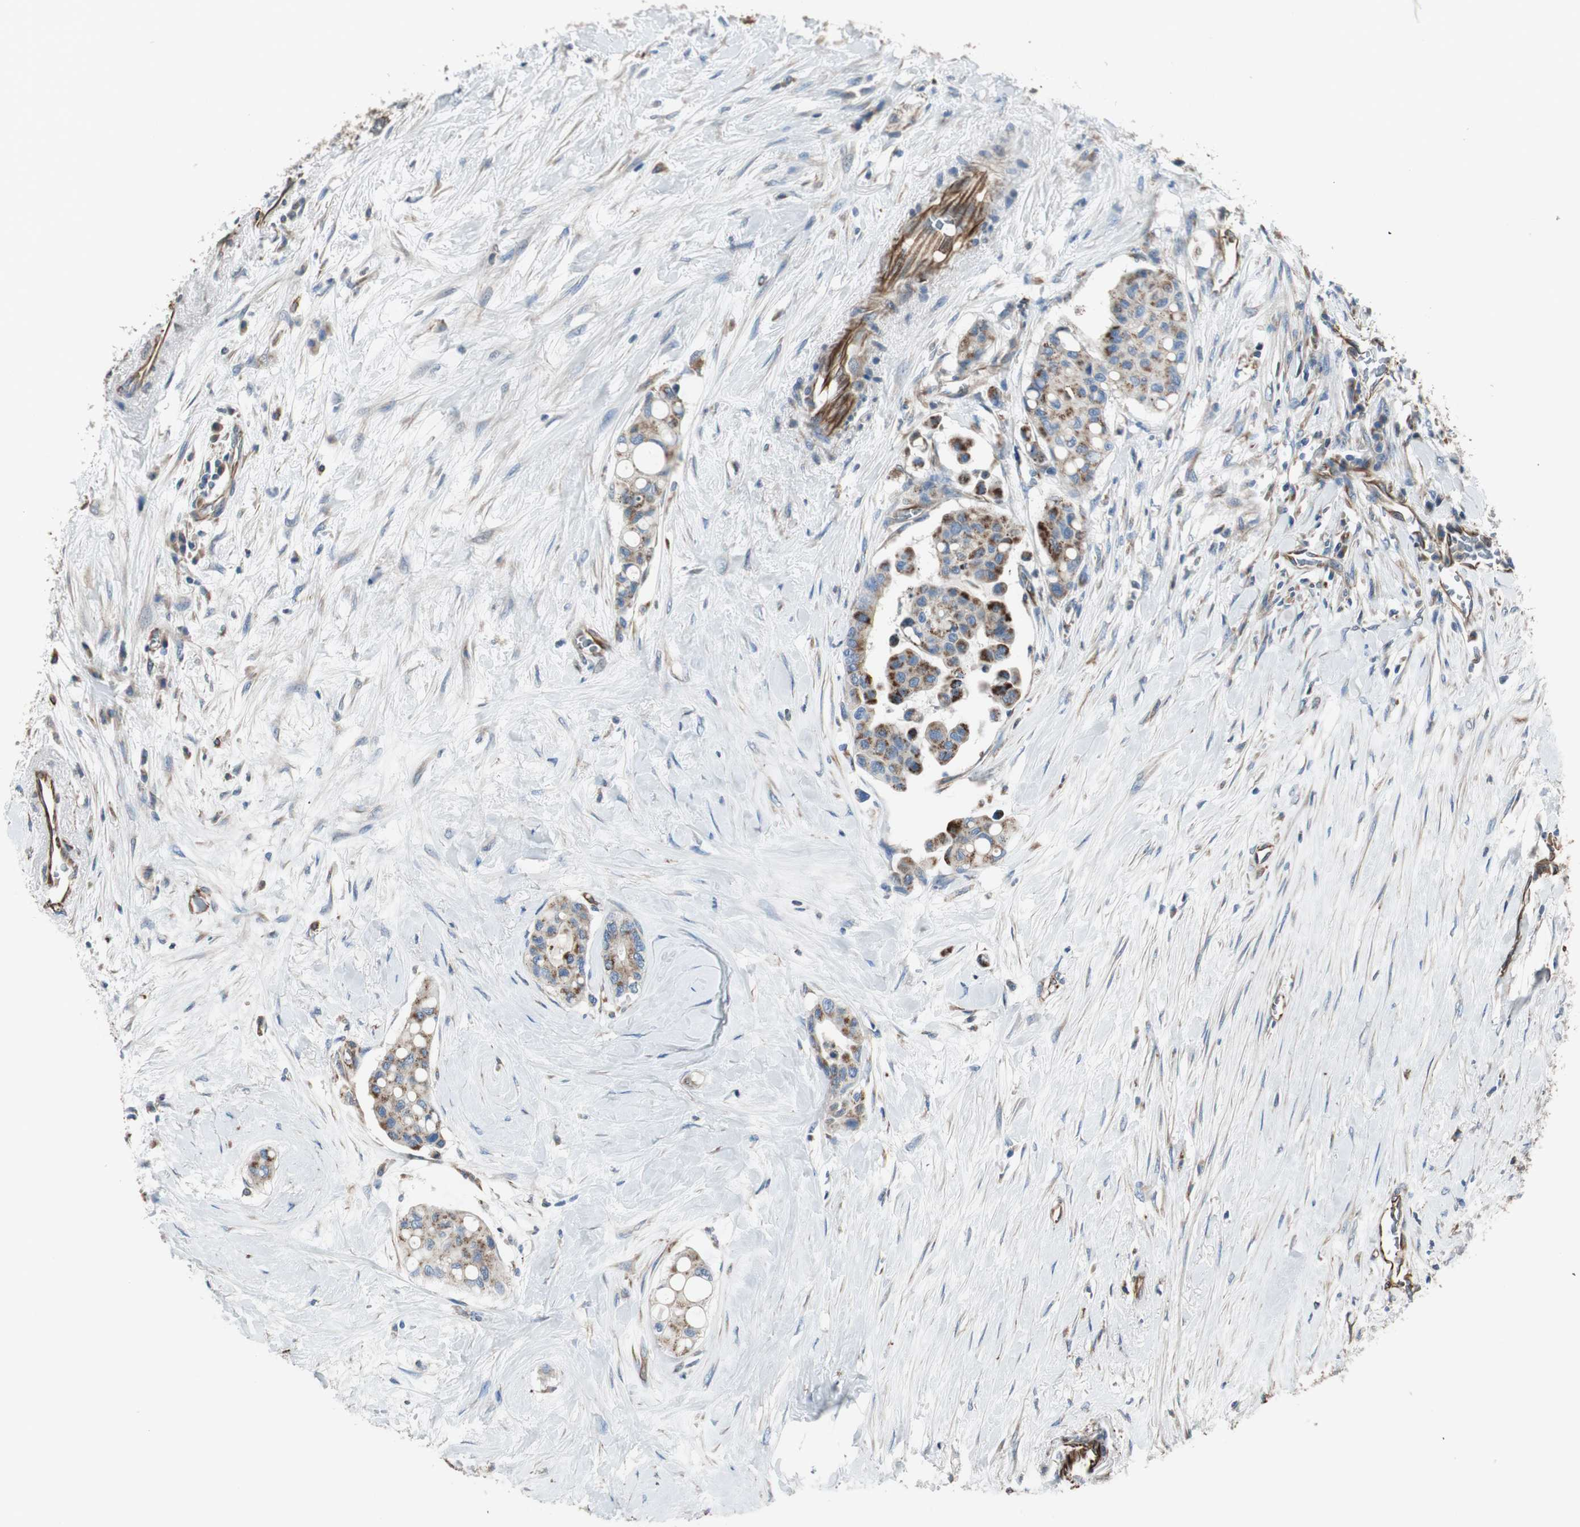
{"staining": {"intensity": "moderate", "quantity": "25%-75%", "location": "cytoplasmic/membranous"}, "tissue": "colorectal cancer", "cell_type": "Tumor cells", "image_type": "cancer", "snomed": [{"axis": "morphology", "description": "Normal tissue, NOS"}, {"axis": "morphology", "description": "Adenocarcinoma, NOS"}, {"axis": "topography", "description": "Colon"}], "caption": "Immunohistochemical staining of human adenocarcinoma (colorectal) shows medium levels of moderate cytoplasmic/membranous expression in approximately 25%-75% of tumor cells. (Stains: DAB in brown, nuclei in blue, Microscopy: brightfield microscopy at high magnification).", "gene": "SRCIN1", "patient": {"sex": "male", "age": 82}}